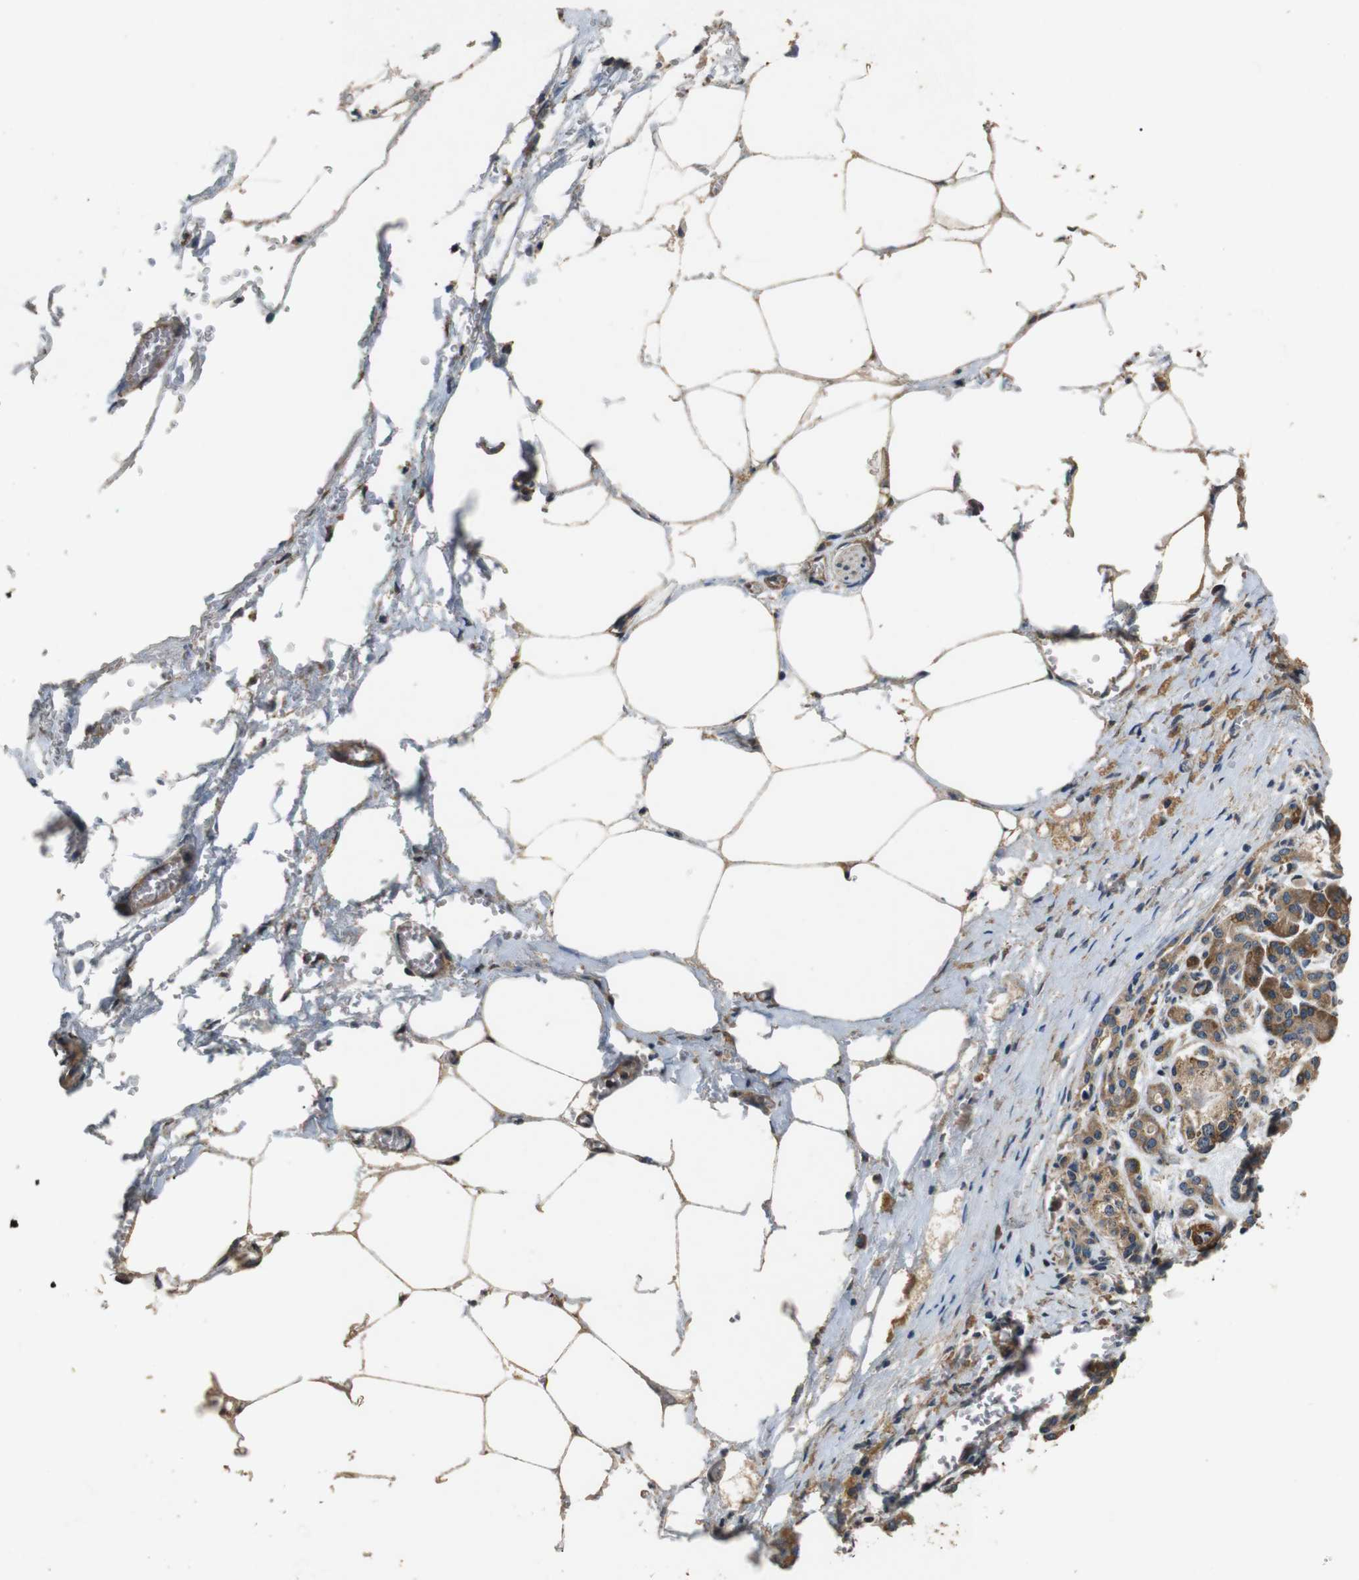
{"staining": {"intensity": "moderate", "quantity": ">75%", "location": "cytoplasmic/membranous"}, "tissue": "pancreatic cancer", "cell_type": "Tumor cells", "image_type": "cancer", "snomed": [{"axis": "morphology", "description": "Adenocarcinoma, NOS"}, {"axis": "topography", "description": "Pancreas"}], "caption": "Immunohistochemical staining of adenocarcinoma (pancreatic) exhibits medium levels of moderate cytoplasmic/membranous protein expression in about >75% of tumor cells.", "gene": "BNIP3", "patient": {"sex": "female", "age": 70}}